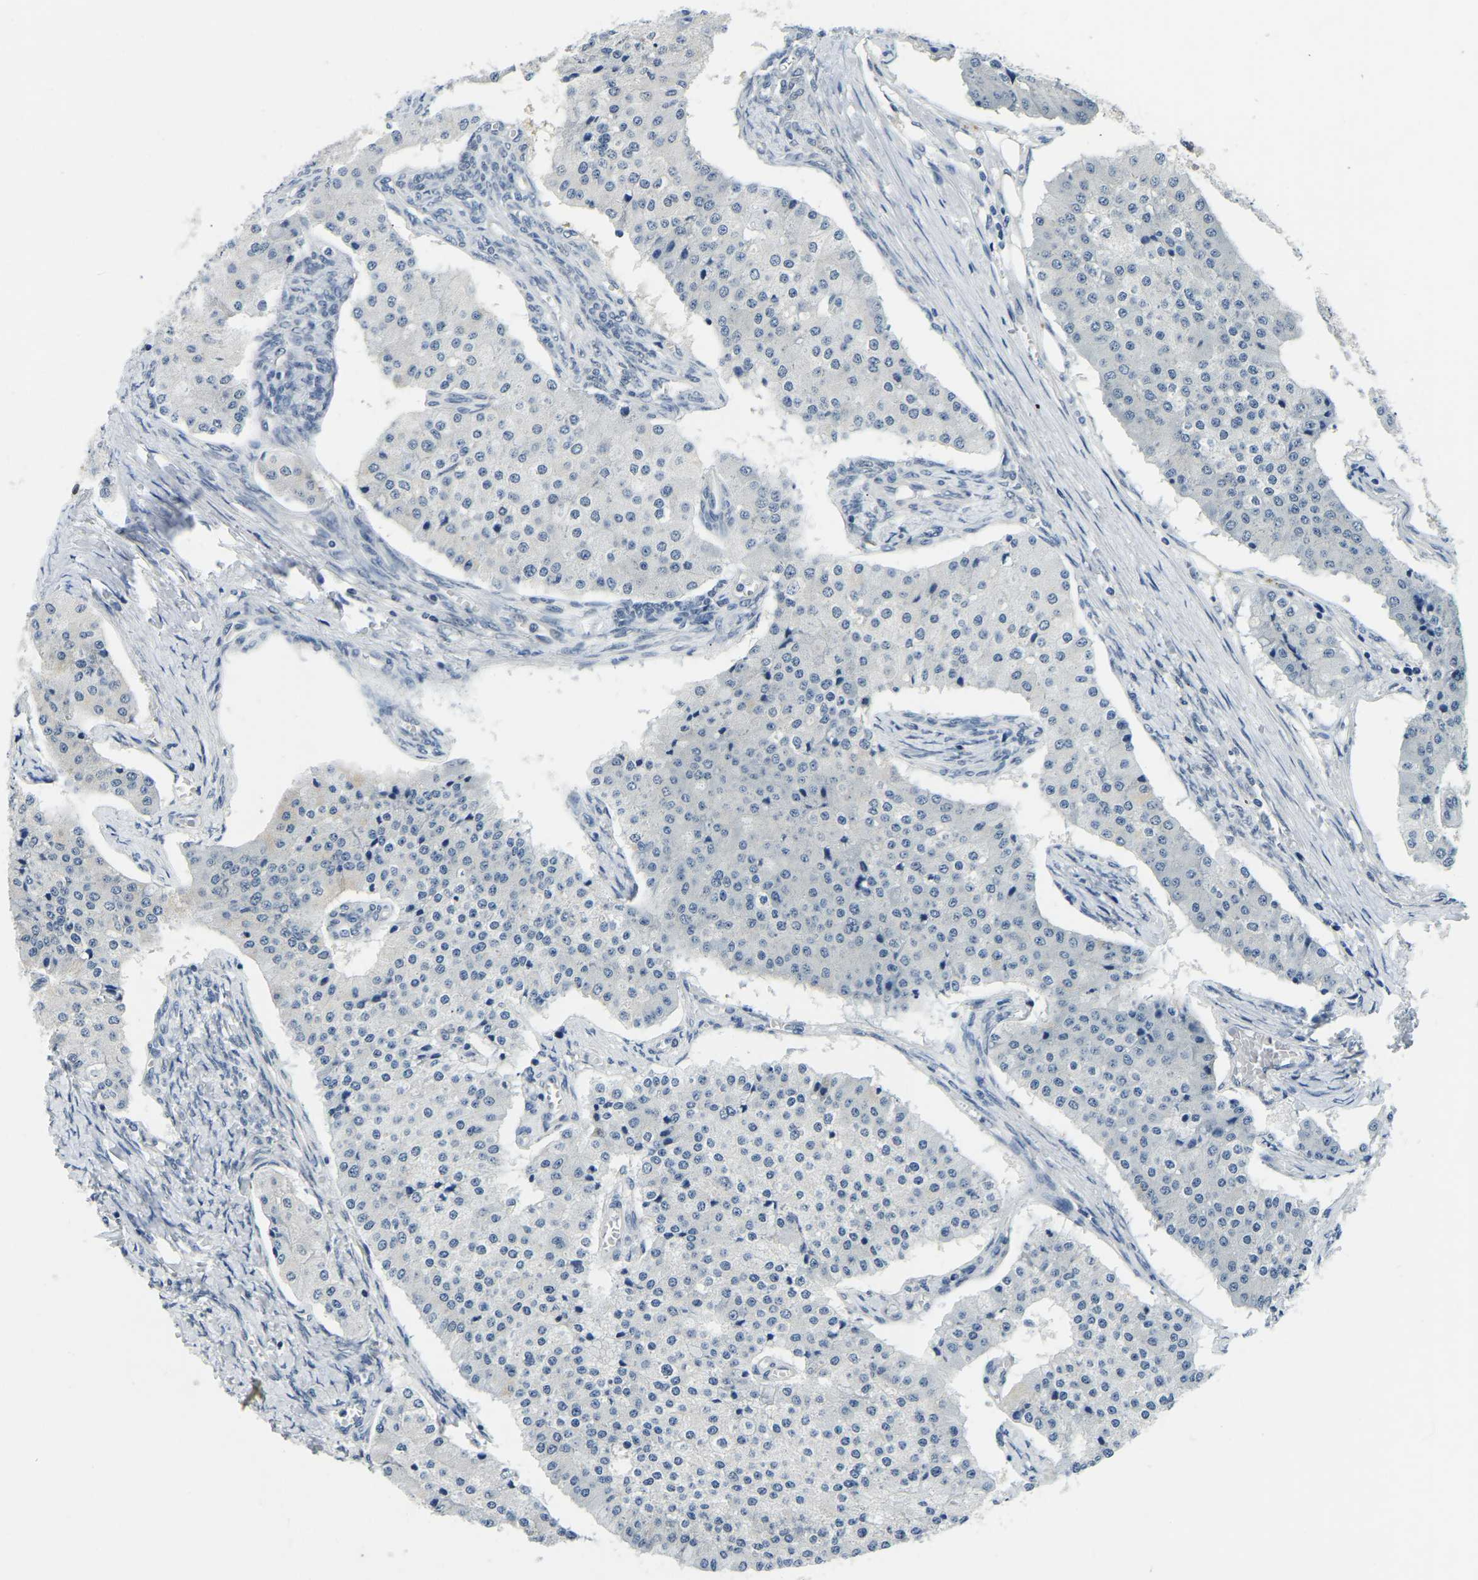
{"staining": {"intensity": "negative", "quantity": "none", "location": "none"}, "tissue": "carcinoid", "cell_type": "Tumor cells", "image_type": "cancer", "snomed": [{"axis": "morphology", "description": "Carcinoid, malignant, NOS"}, {"axis": "topography", "description": "Colon"}], "caption": "Immunohistochemistry (IHC) image of neoplastic tissue: malignant carcinoid stained with DAB exhibits no significant protein positivity in tumor cells. Nuclei are stained in blue.", "gene": "RANBP2", "patient": {"sex": "female", "age": 52}}